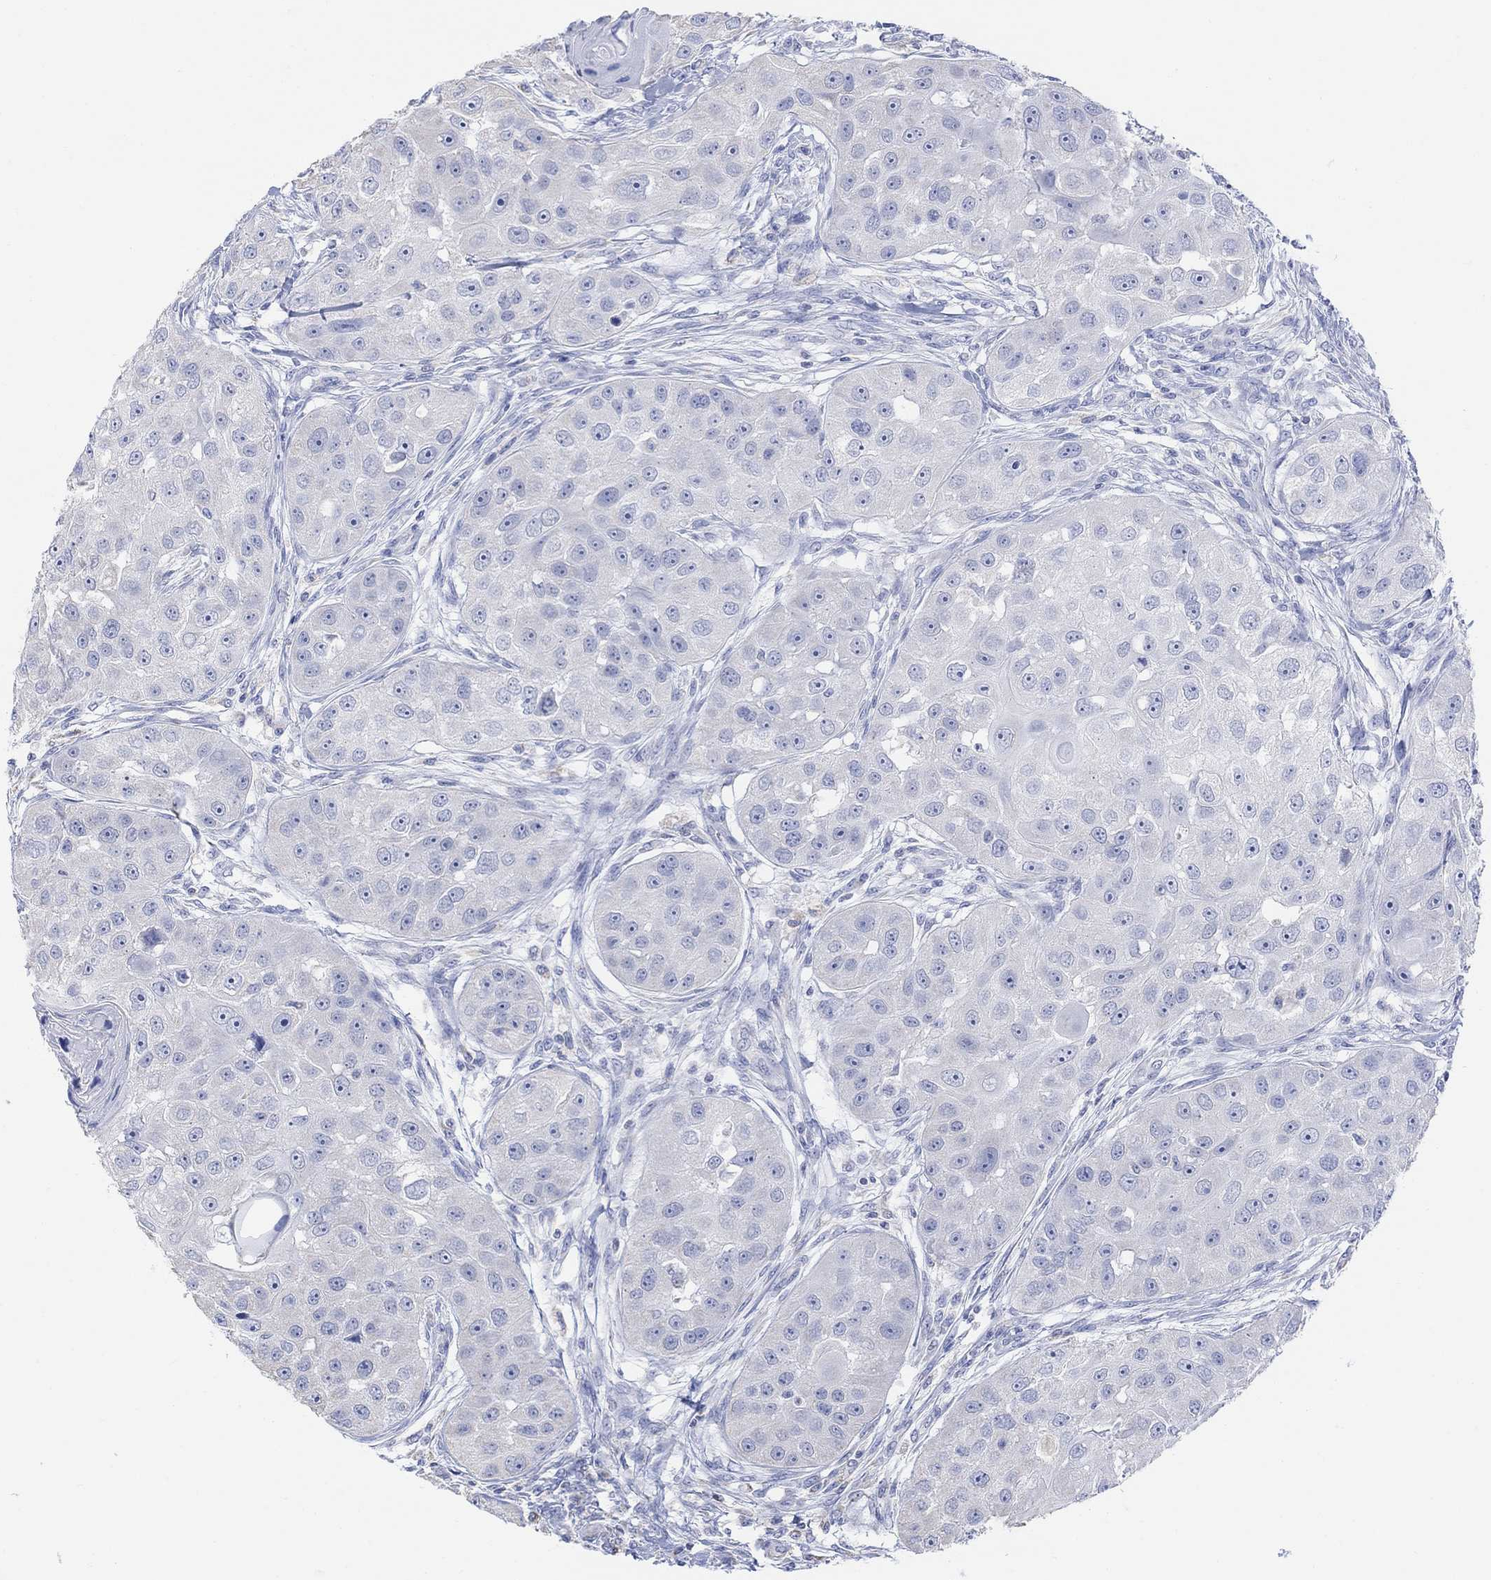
{"staining": {"intensity": "negative", "quantity": "none", "location": "none"}, "tissue": "head and neck cancer", "cell_type": "Tumor cells", "image_type": "cancer", "snomed": [{"axis": "morphology", "description": "Squamous cell carcinoma, NOS"}, {"axis": "topography", "description": "Head-Neck"}], "caption": "Protein analysis of head and neck squamous cell carcinoma displays no significant staining in tumor cells.", "gene": "SYT12", "patient": {"sex": "male", "age": 51}}